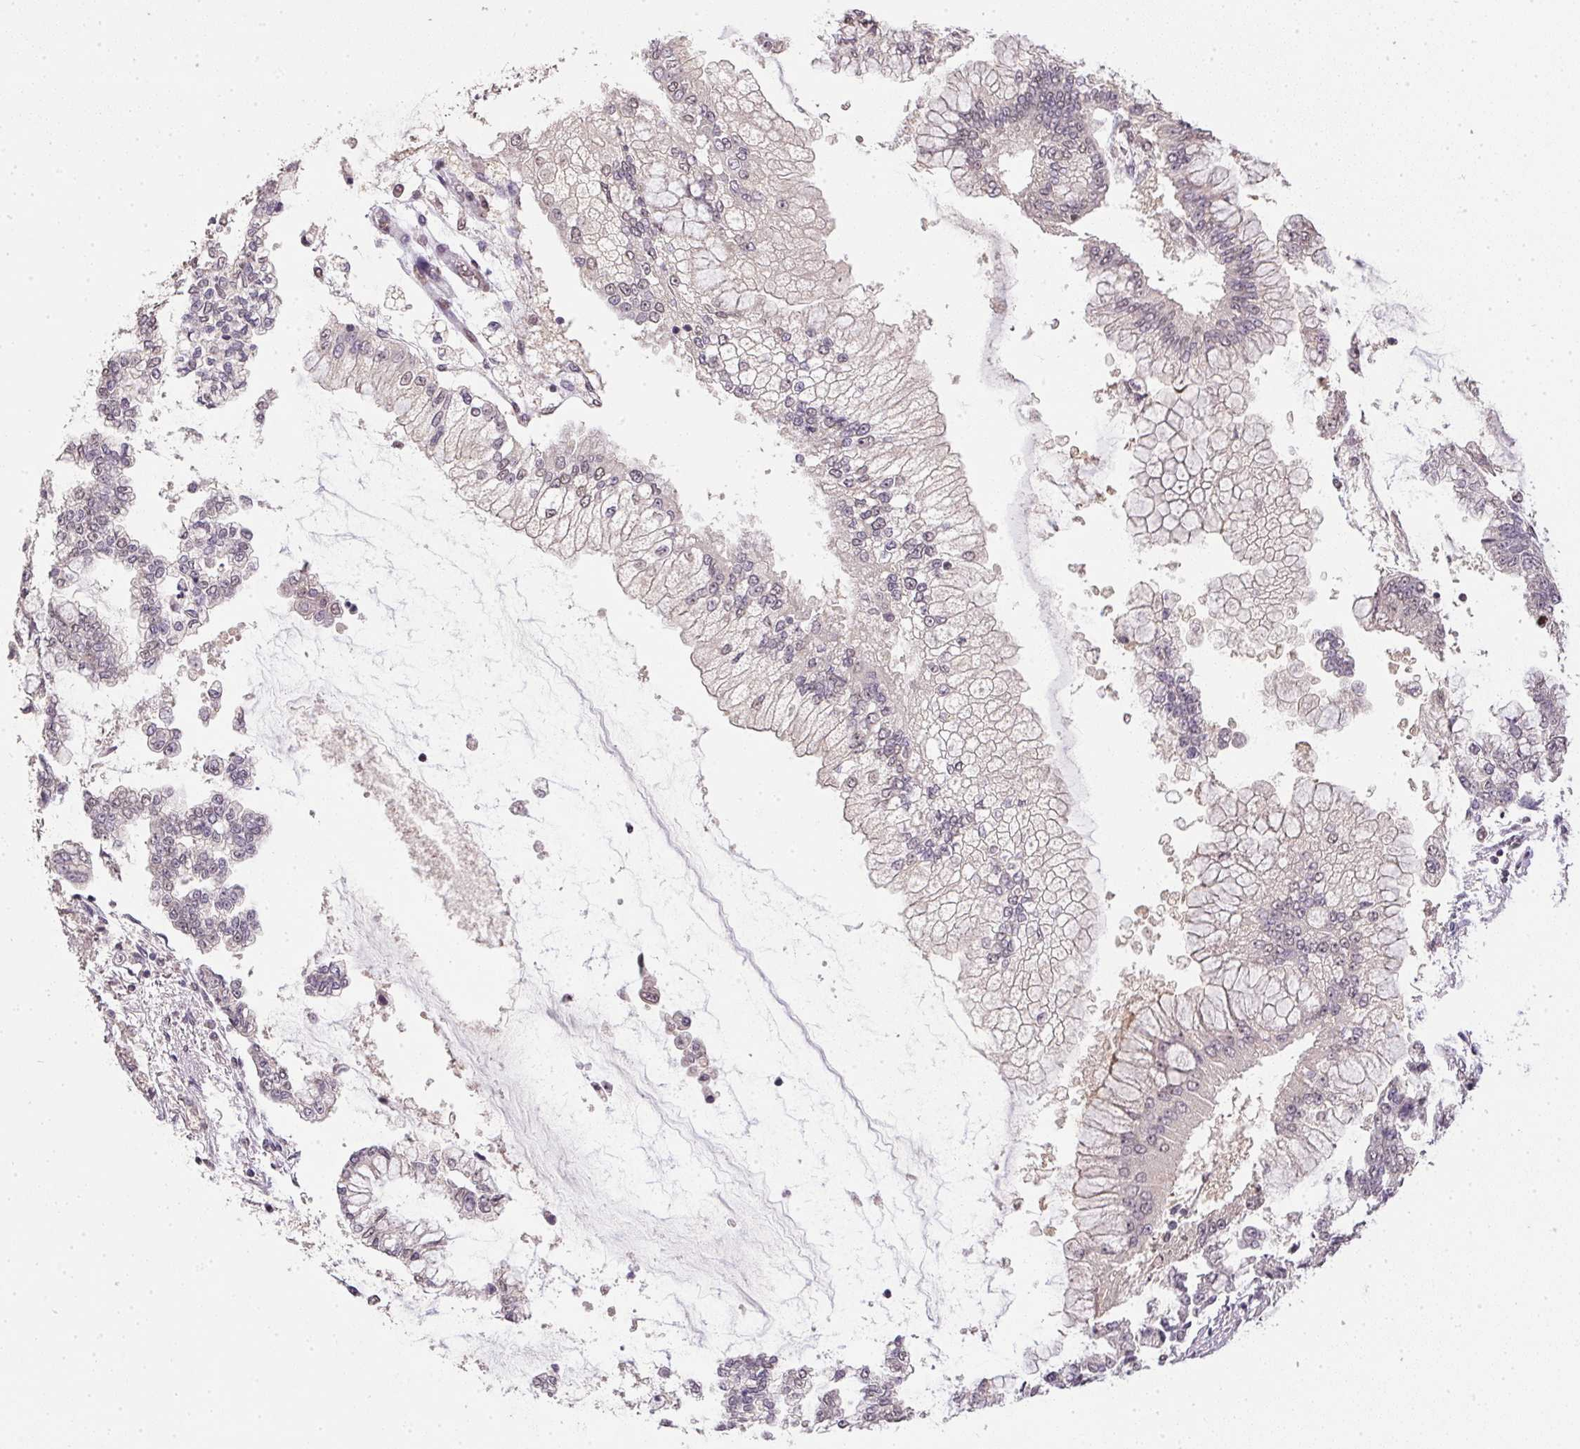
{"staining": {"intensity": "weak", "quantity": "<25%", "location": "nuclear"}, "tissue": "stomach cancer", "cell_type": "Tumor cells", "image_type": "cancer", "snomed": [{"axis": "morphology", "description": "Adenocarcinoma, NOS"}, {"axis": "topography", "description": "Stomach, upper"}], "caption": "Tumor cells are negative for brown protein staining in stomach cancer.", "gene": "PPP4R4", "patient": {"sex": "female", "age": 74}}